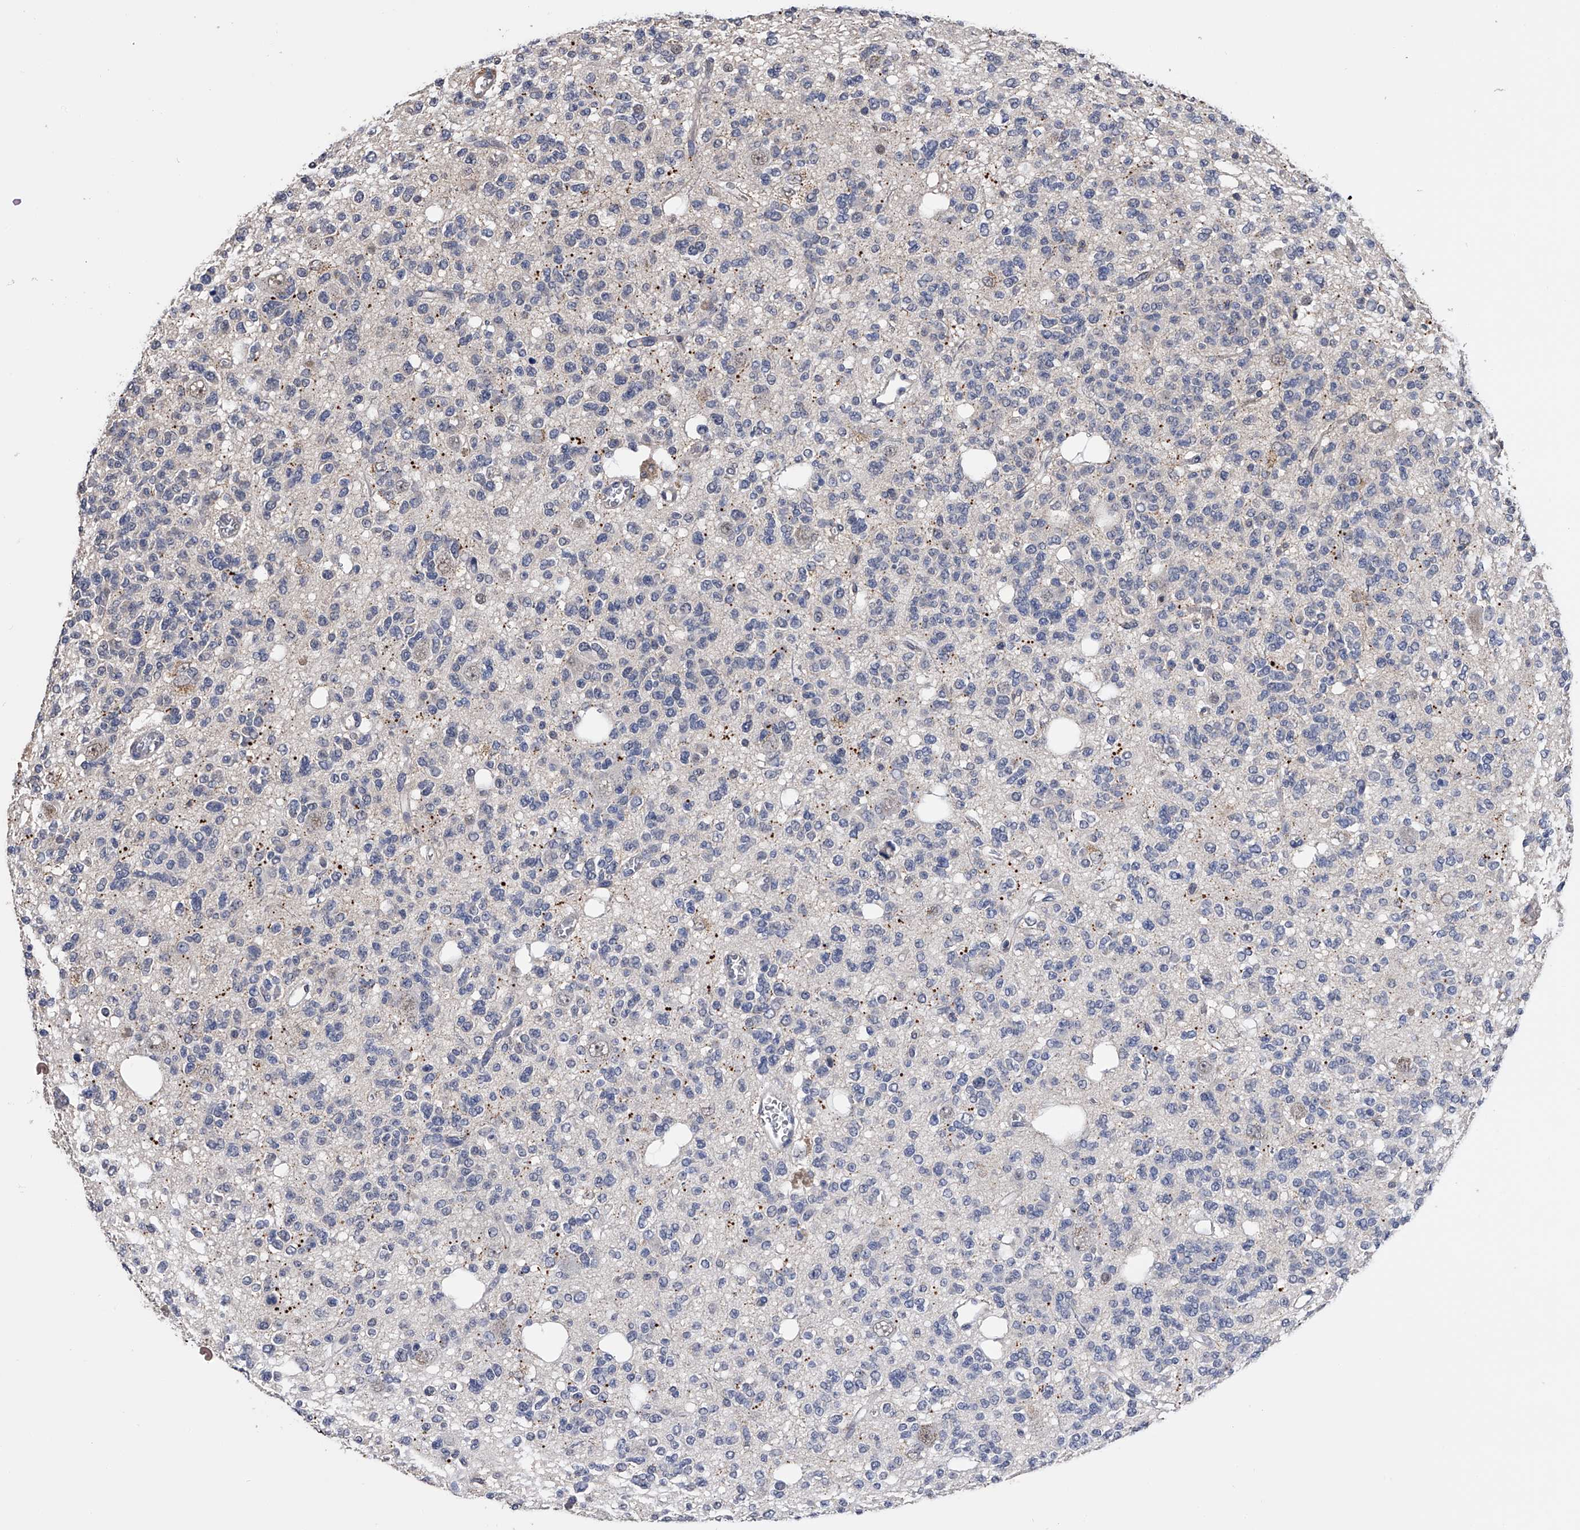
{"staining": {"intensity": "negative", "quantity": "none", "location": "none"}, "tissue": "glioma", "cell_type": "Tumor cells", "image_type": "cancer", "snomed": [{"axis": "morphology", "description": "Glioma, malignant, Low grade"}, {"axis": "topography", "description": "Brain"}], "caption": "This histopathology image is of malignant low-grade glioma stained with IHC to label a protein in brown with the nuclei are counter-stained blue. There is no expression in tumor cells.", "gene": "EFCAB7", "patient": {"sex": "male", "age": 38}}